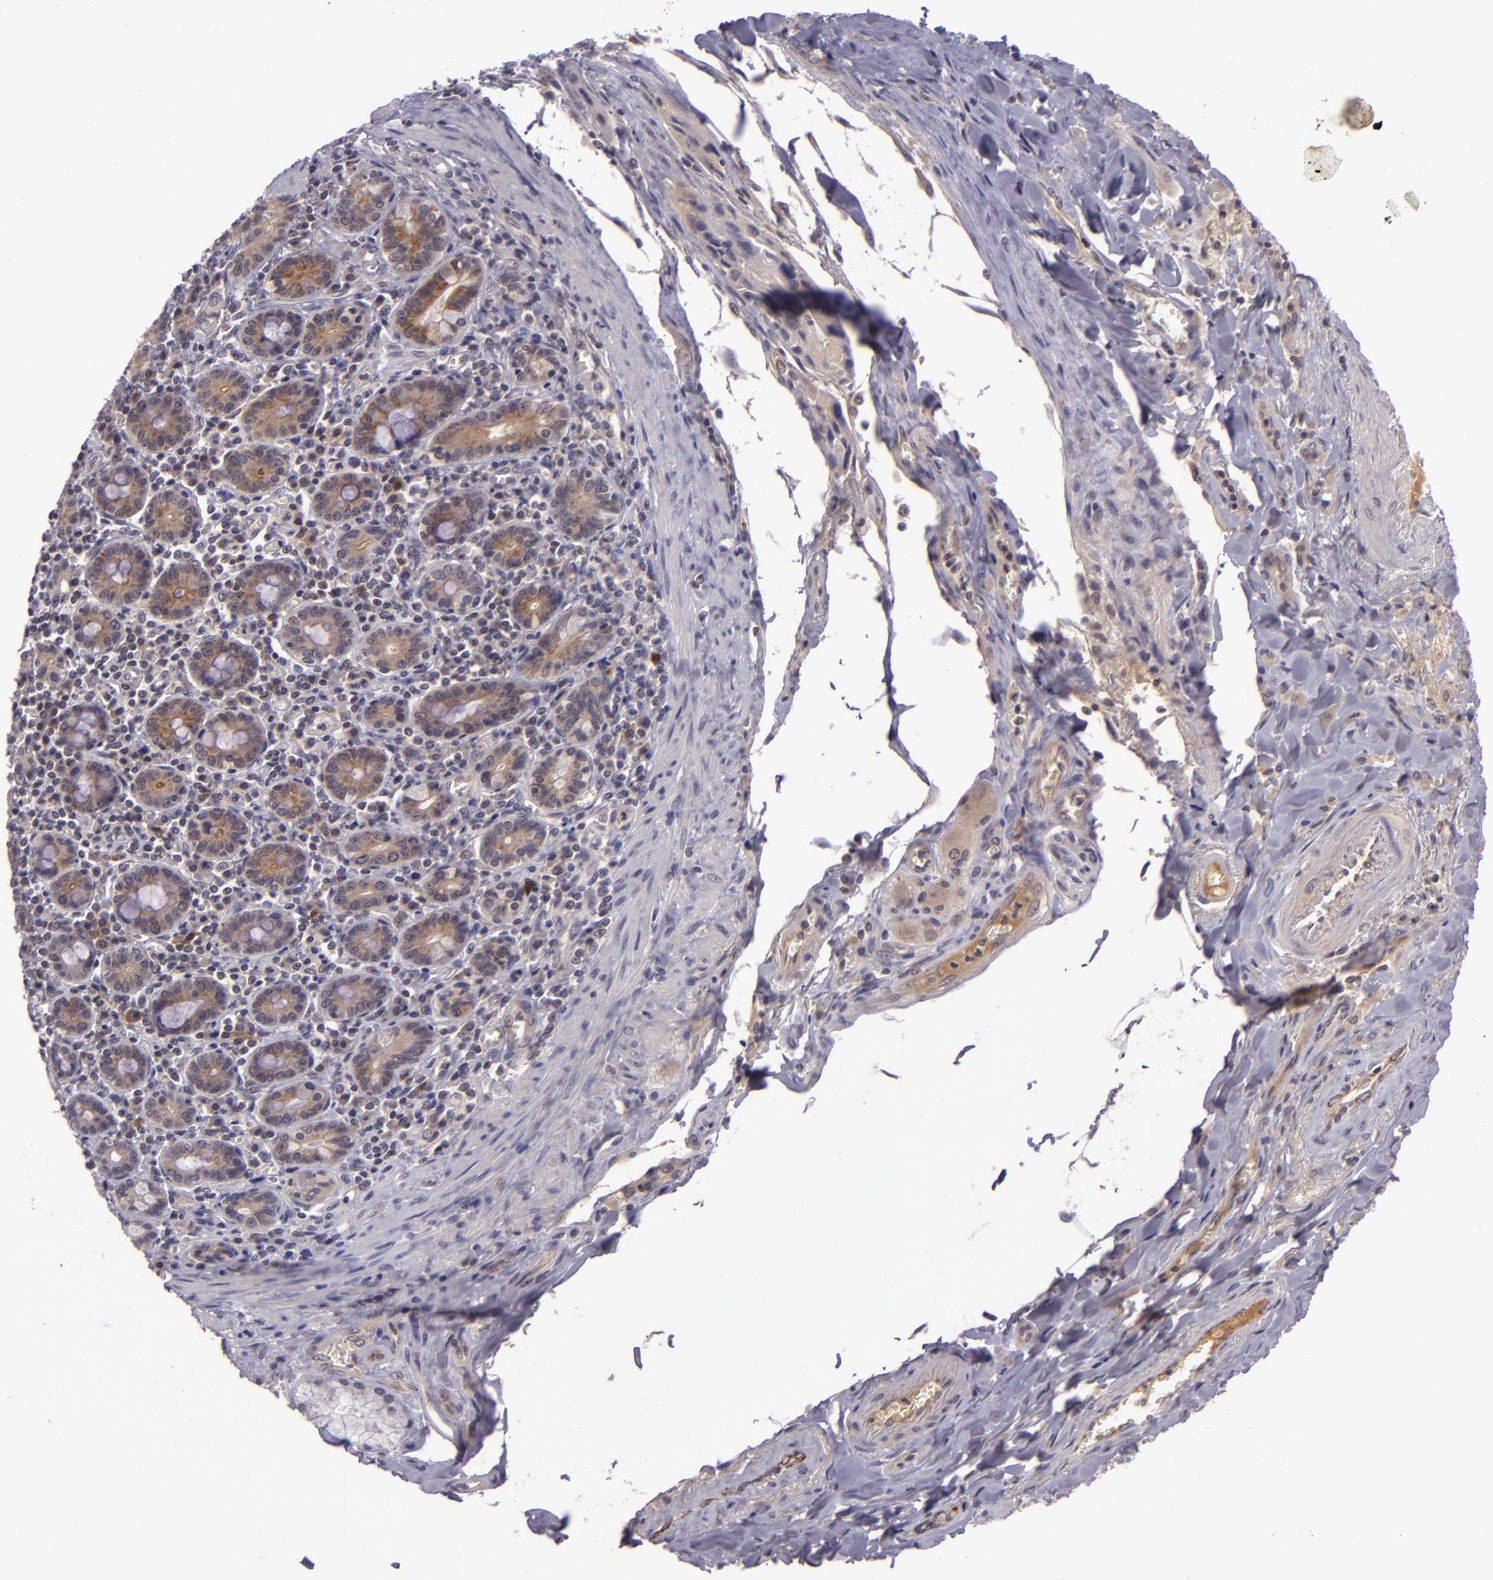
{"staining": {"intensity": "weak", "quantity": "<25%", "location": "cytoplasmic/membranous"}, "tissue": "pancreatic cancer", "cell_type": "Tumor cells", "image_type": "cancer", "snomed": [{"axis": "morphology", "description": "Adenocarcinoma, NOS"}, {"axis": "topography", "description": "Pancreas"}], "caption": "Immunohistochemical staining of pancreatic cancer demonstrates no significant staining in tumor cells.", "gene": "CASP8", "patient": {"sex": "male", "age": 77}}